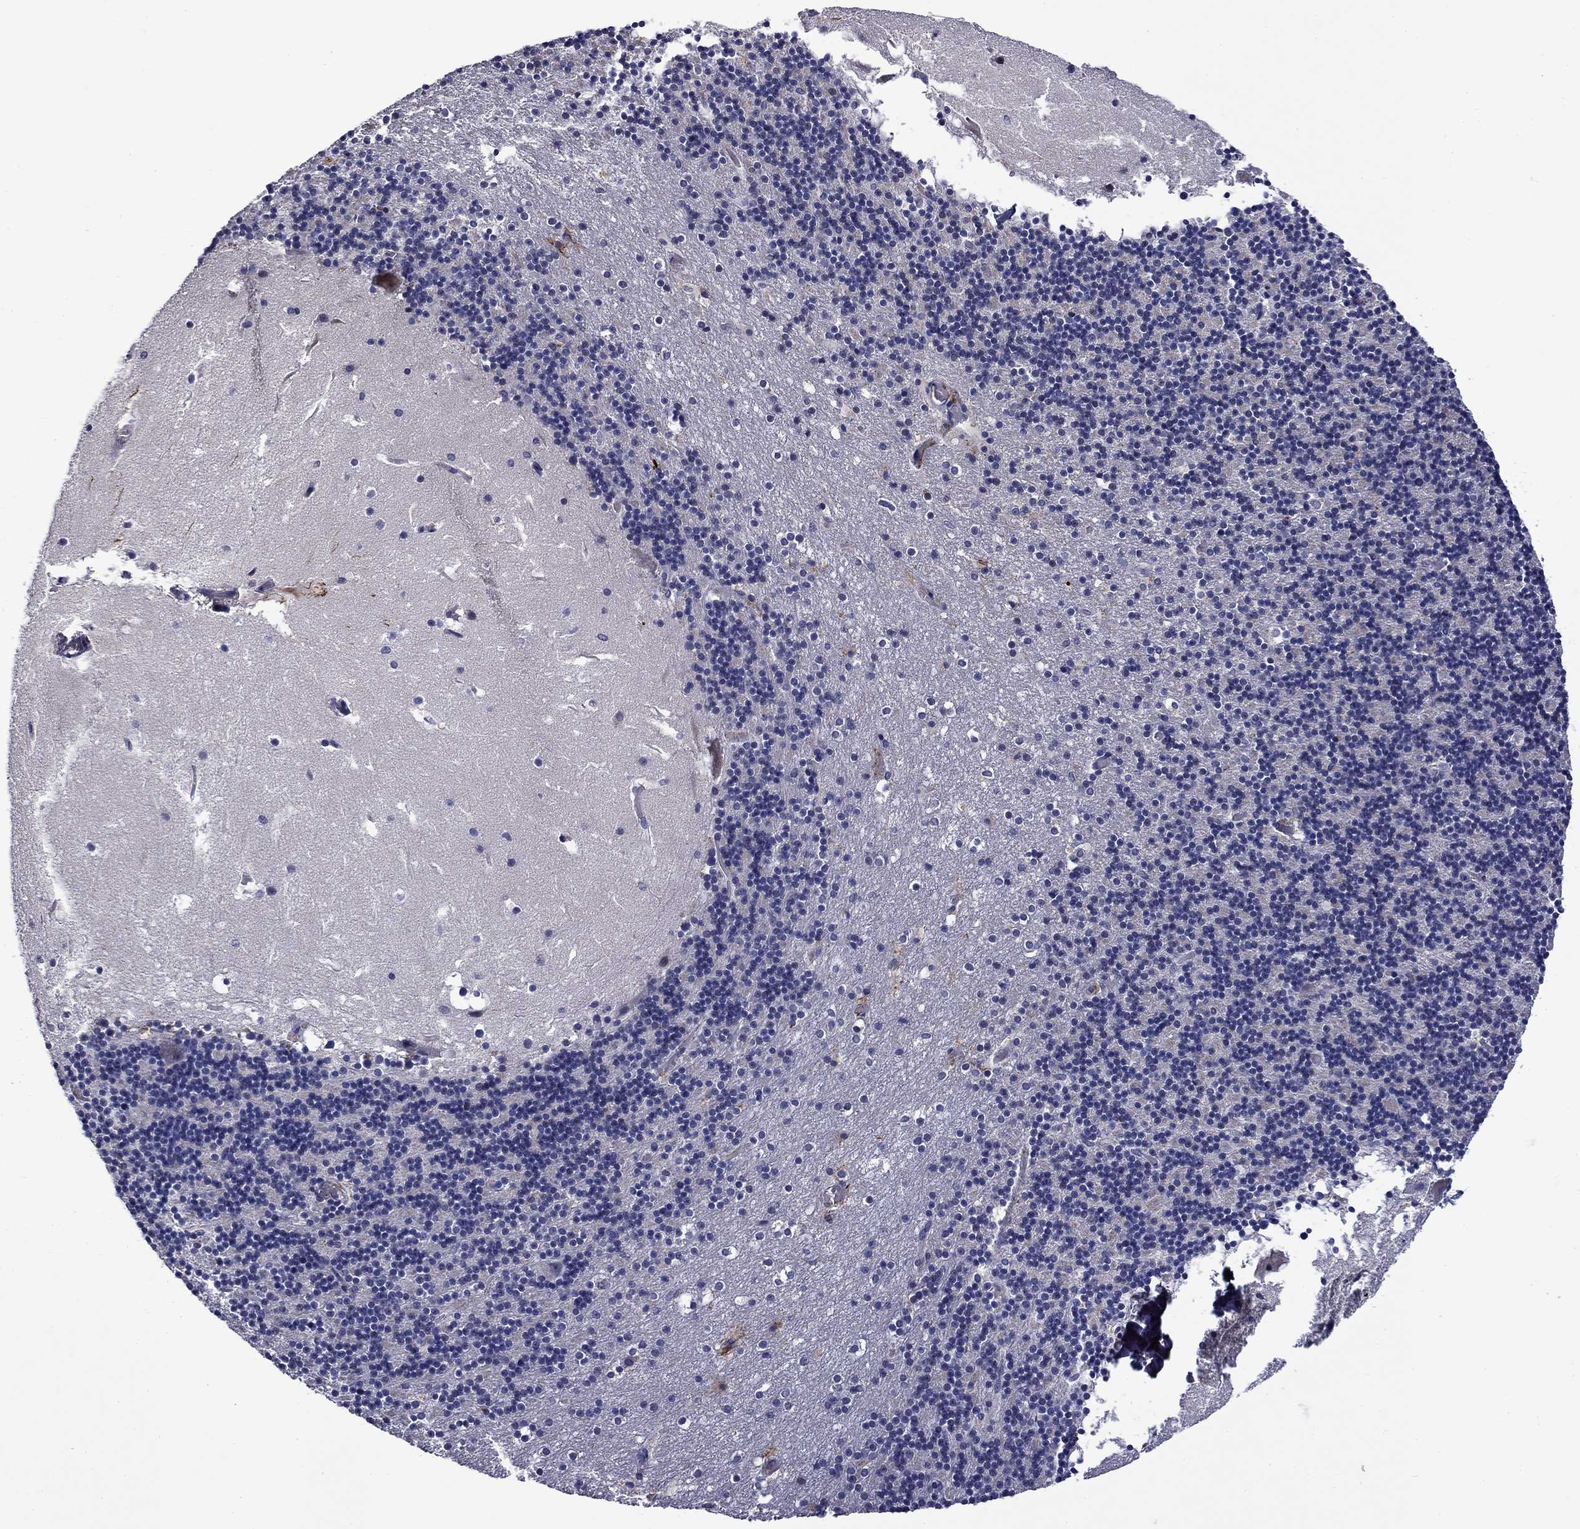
{"staining": {"intensity": "negative", "quantity": "none", "location": "none"}, "tissue": "cerebellum", "cell_type": "Cells in granular layer", "image_type": "normal", "snomed": [{"axis": "morphology", "description": "Normal tissue, NOS"}, {"axis": "topography", "description": "Cerebellum"}], "caption": "There is no significant positivity in cells in granular layer of cerebellum.", "gene": "SLITRK1", "patient": {"sex": "male", "age": 37}}